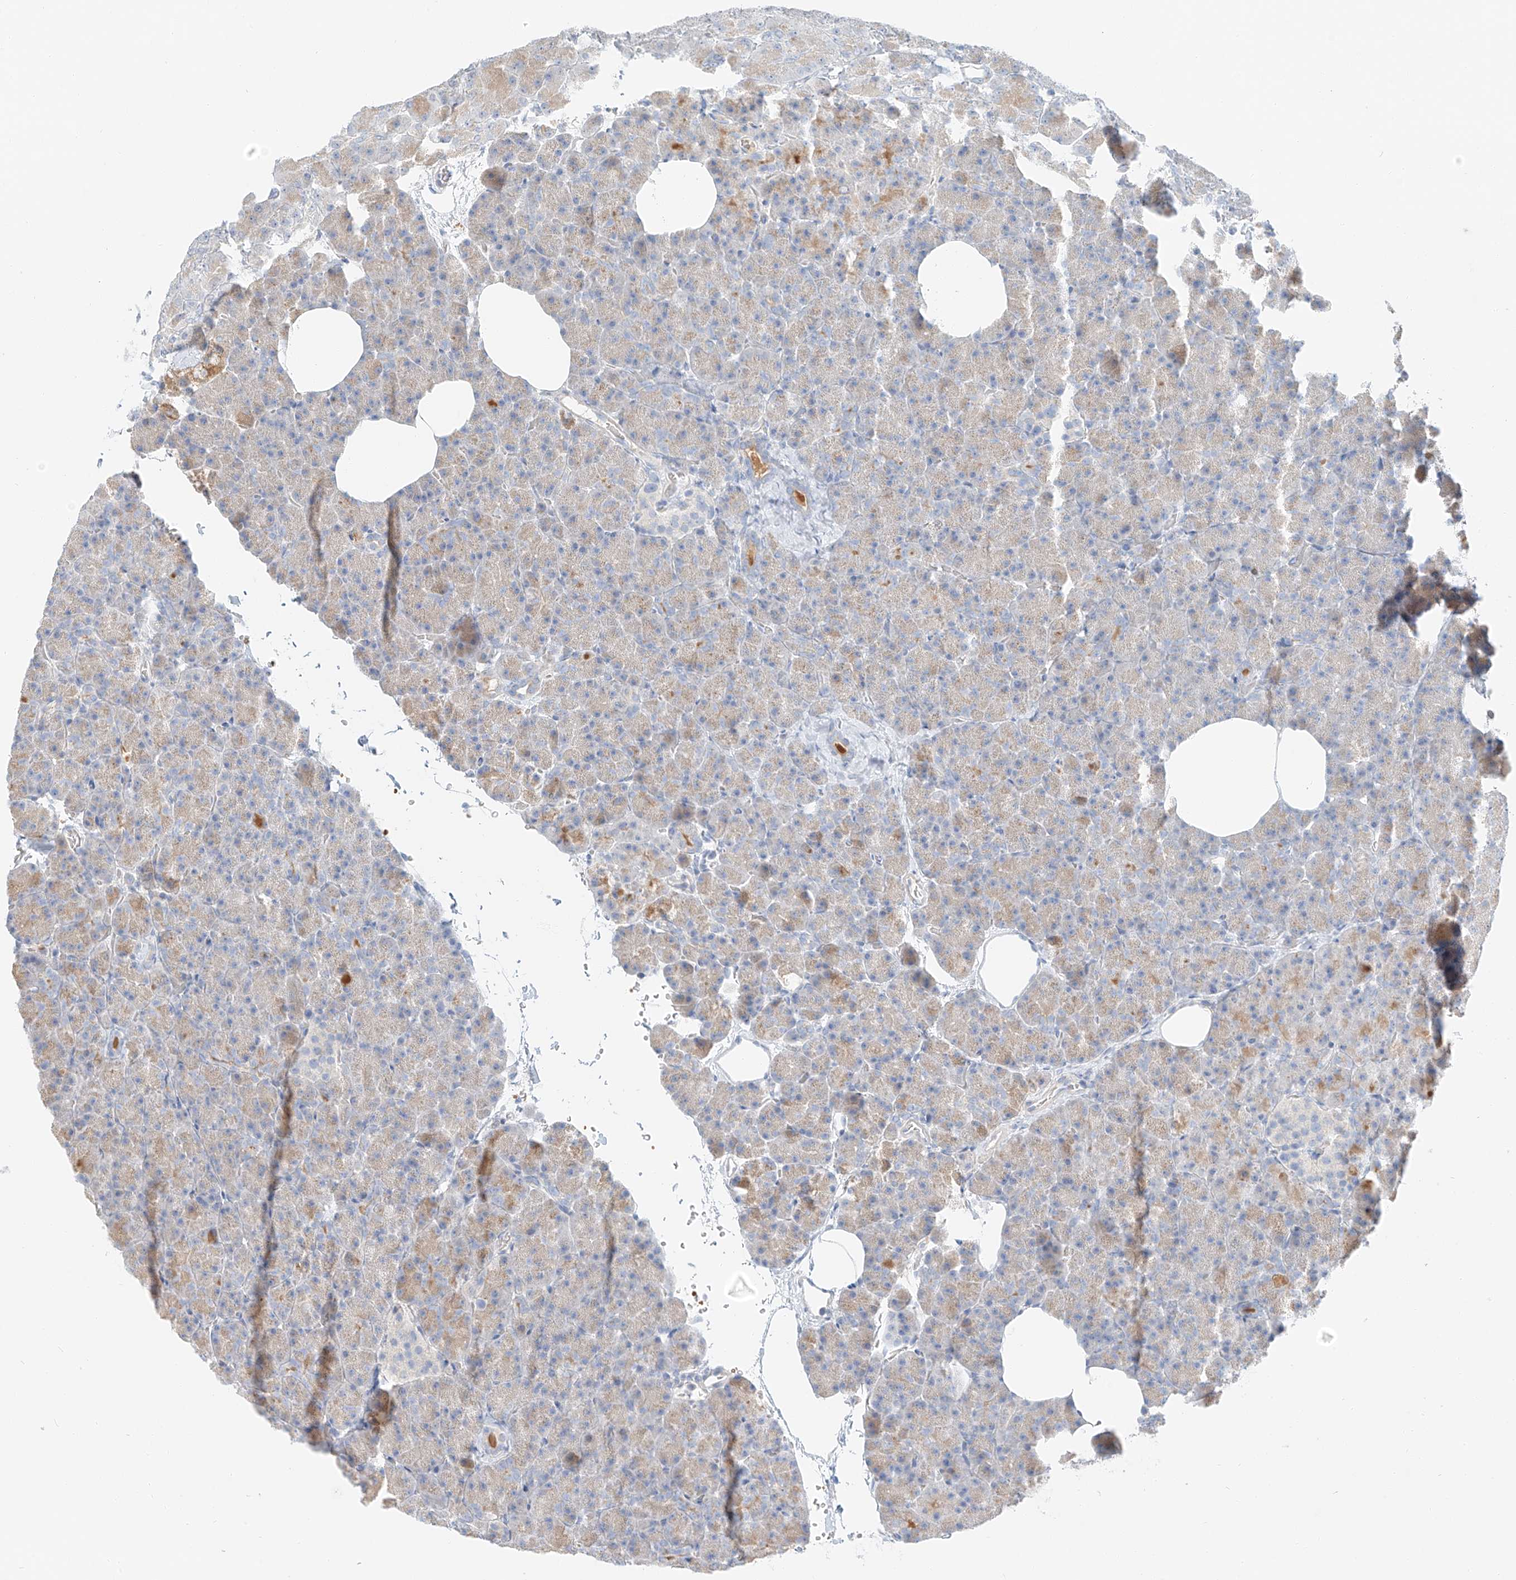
{"staining": {"intensity": "moderate", "quantity": "<25%", "location": "cytoplasmic/membranous"}, "tissue": "pancreas", "cell_type": "Exocrine glandular cells", "image_type": "normal", "snomed": [{"axis": "morphology", "description": "Normal tissue, NOS"}, {"axis": "morphology", "description": "Carcinoid, malignant, NOS"}, {"axis": "topography", "description": "Pancreas"}], "caption": "The photomicrograph exhibits immunohistochemical staining of benign pancreas. There is moderate cytoplasmic/membranous positivity is appreciated in about <25% of exocrine glandular cells. (DAB IHC with brightfield microscopy, high magnification).", "gene": "PGC", "patient": {"sex": "female", "age": 35}}